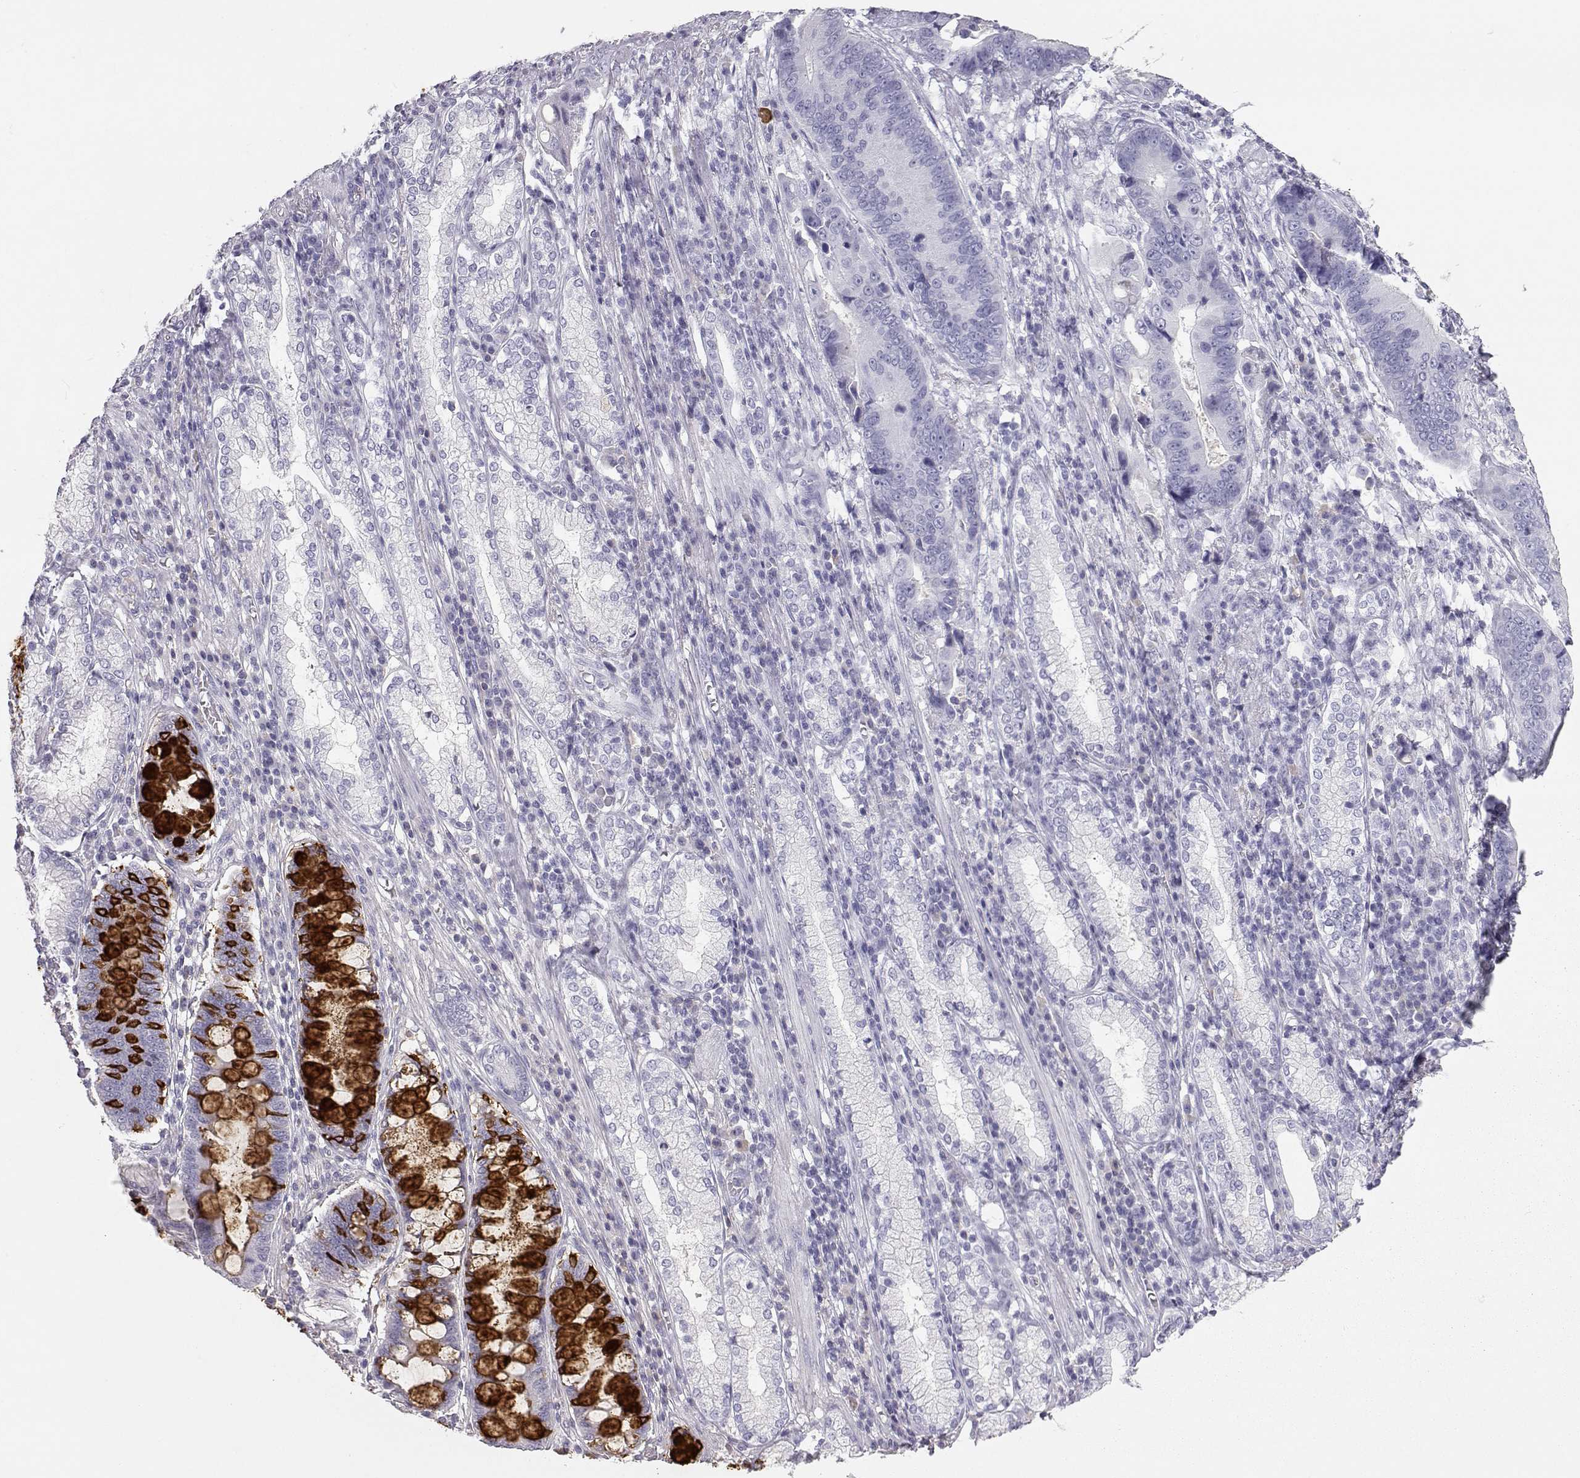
{"staining": {"intensity": "strong", "quantity": "<25%", "location": "cytoplasmic/membranous"}, "tissue": "stomach cancer", "cell_type": "Tumor cells", "image_type": "cancer", "snomed": [{"axis": "morphology", "description": "Adenocarcinoma, NOS"}, {"axis": "topography", "description": "Stomach"}], "caption": "Stomach cancer (adenocarcinoma) stained with immunohistochemistry demonstrates strong cytoplasmic/membranous expression in approximately <25% of tumor cells.", "gene": "ITLN2", "patient": {"sex": "male", "age": 84}}